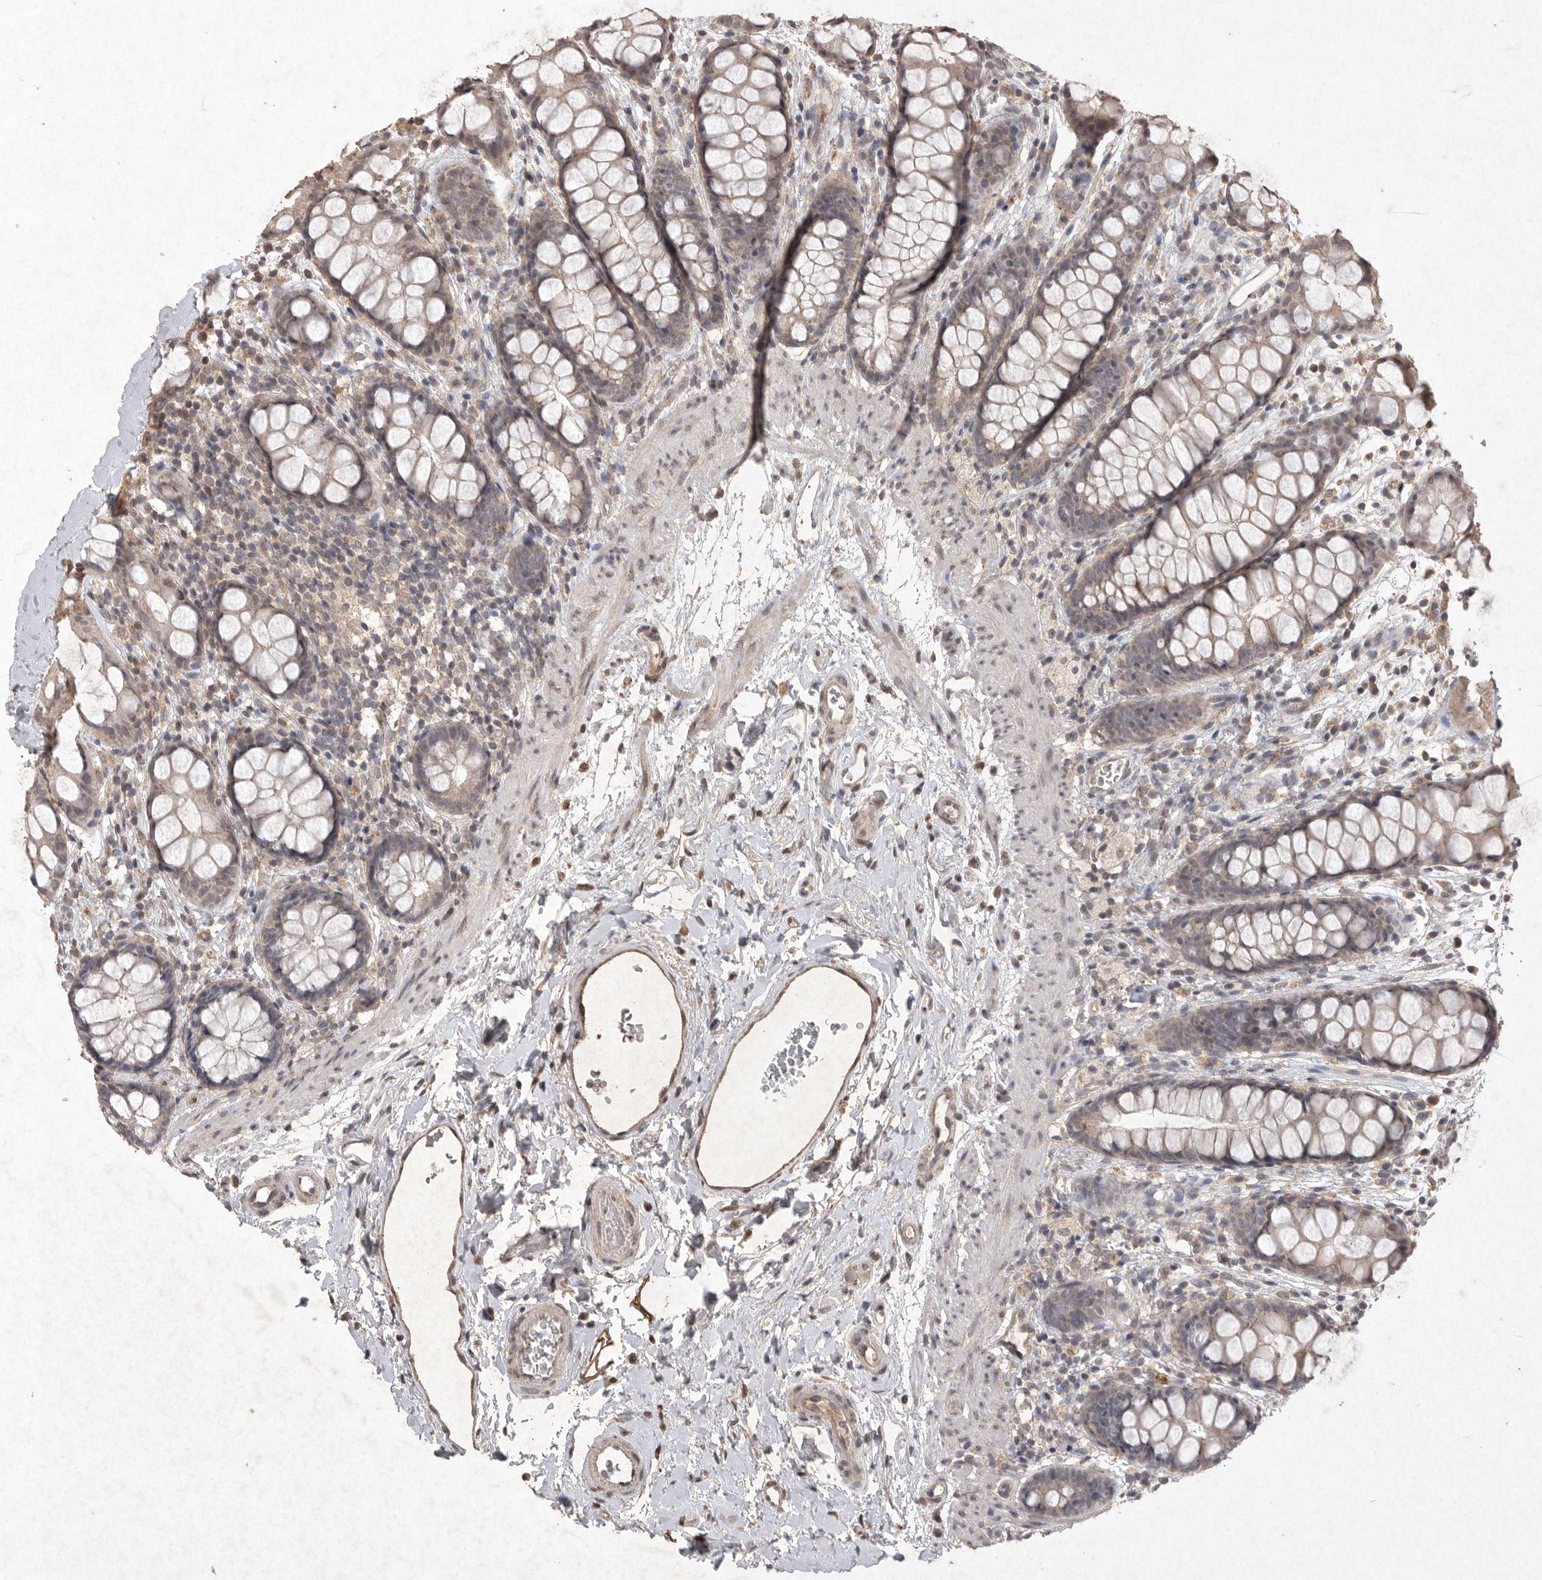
{"staining": {"intensity": "weak", "quantity": "<25%", "location": "cytoplasmic/membranous"}, "tissue": "rectum", "cell_type": "Glandular cells", "image_type": "normal", "snomed": [{"axis": "morphology", "description": "Normal tissue, NOS"}, {"axis": "topography", "description": "Rectum"}], "caption": "Immunohistochemistry of unremarkable rectum shows no expression in glandular cells.", "gene": "APLNR", "patient": {"sex": "female", "age": 65}}